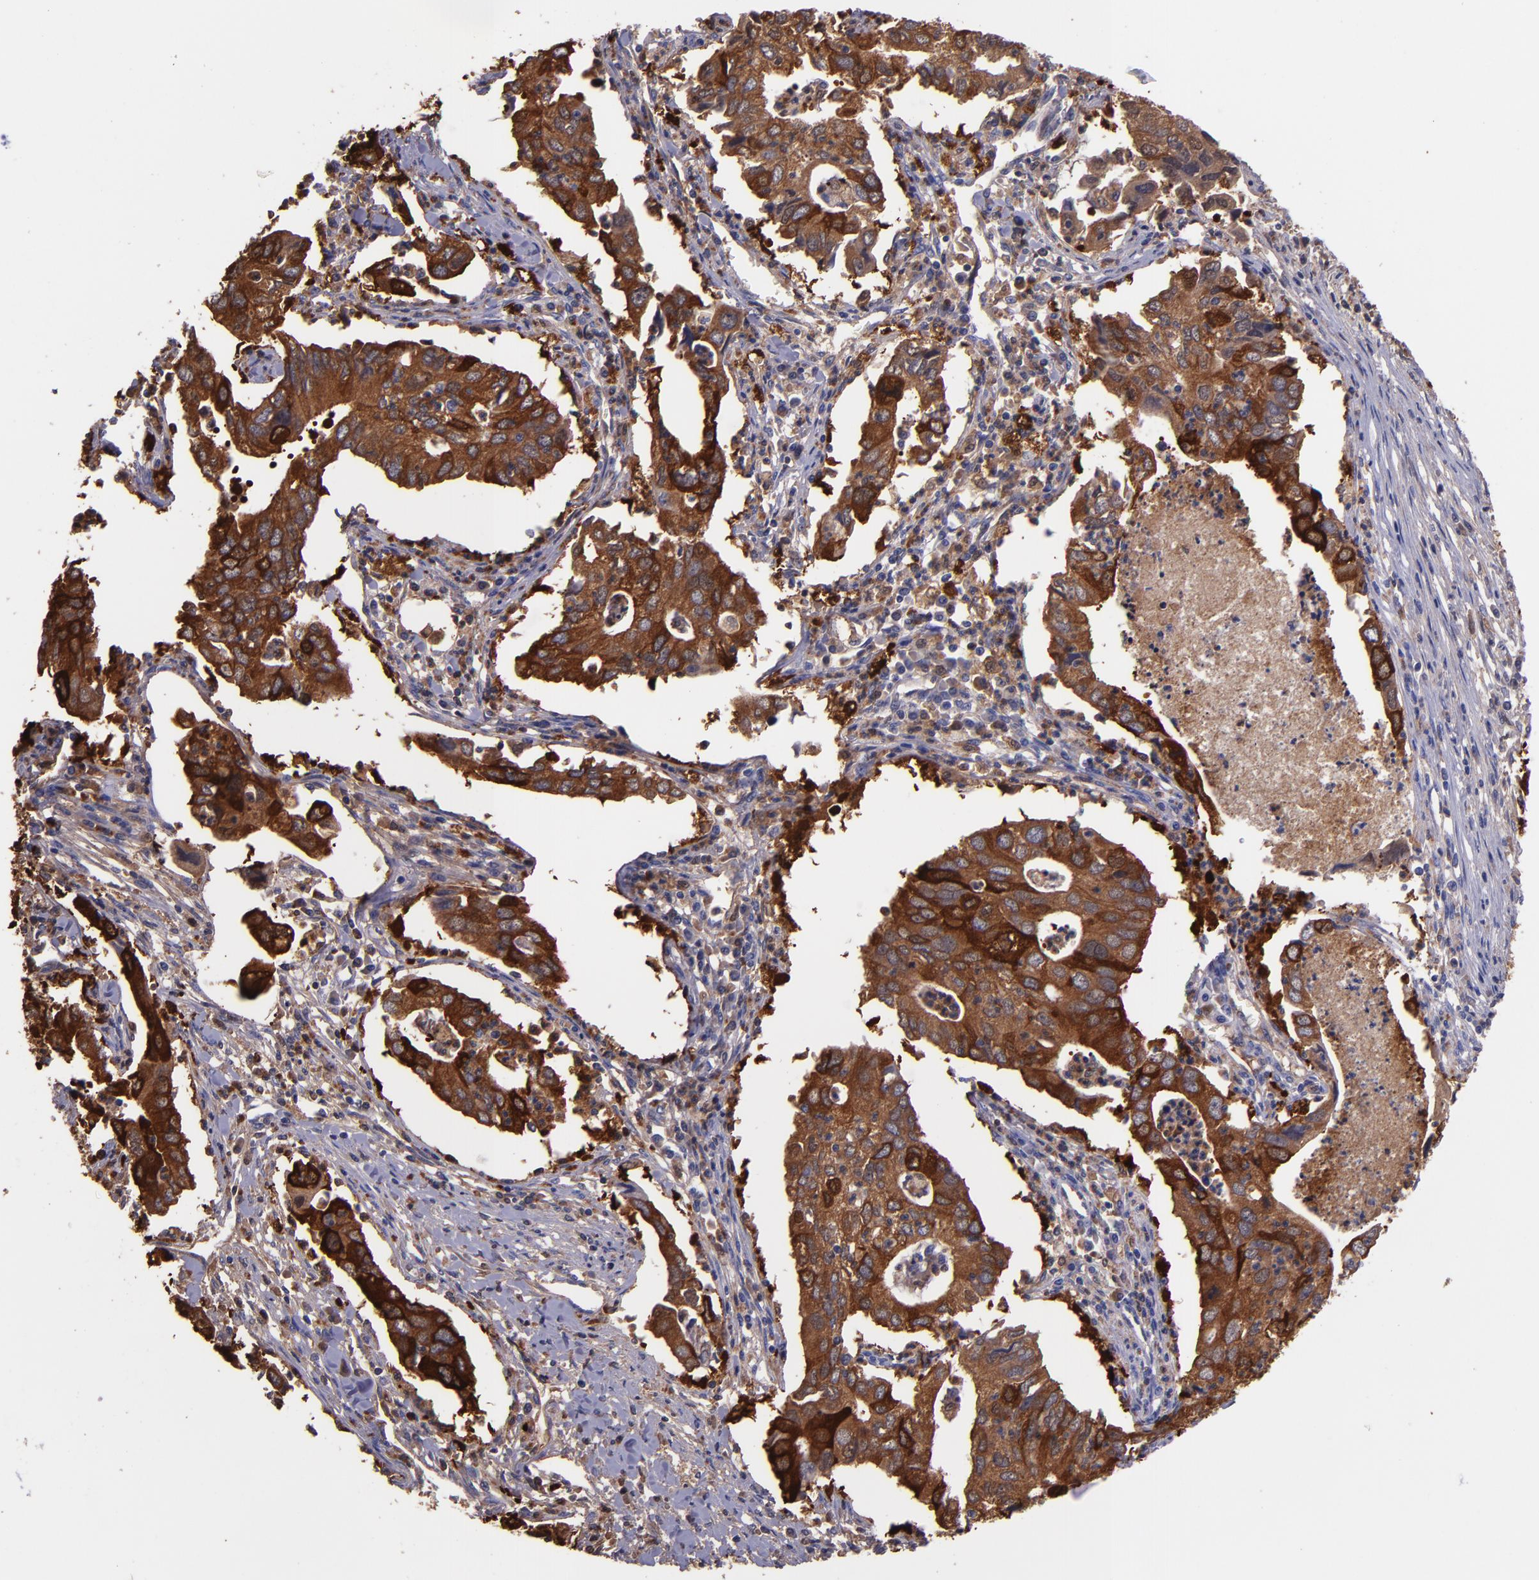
{"staining": {"intensity": "strong", "quantity": ">75%", "location": "cytoplasmic/membranous"}, "tissue": "lung cancer", "cell_type": "Tumor cells", "image_type": "cancer", "snomed": [{"axis": "morphology", "description": "Adenocarcinoma, NOS"}, {"axis": "topography", "description": "Lung"}], "caption": "Strong cytoplasmic/membranous expression is seen in about >75% of tumor cells in lung cancer (adenocarcinoma).", "gene": "IVL", "patient": {"sex": "male", "age": 48}}